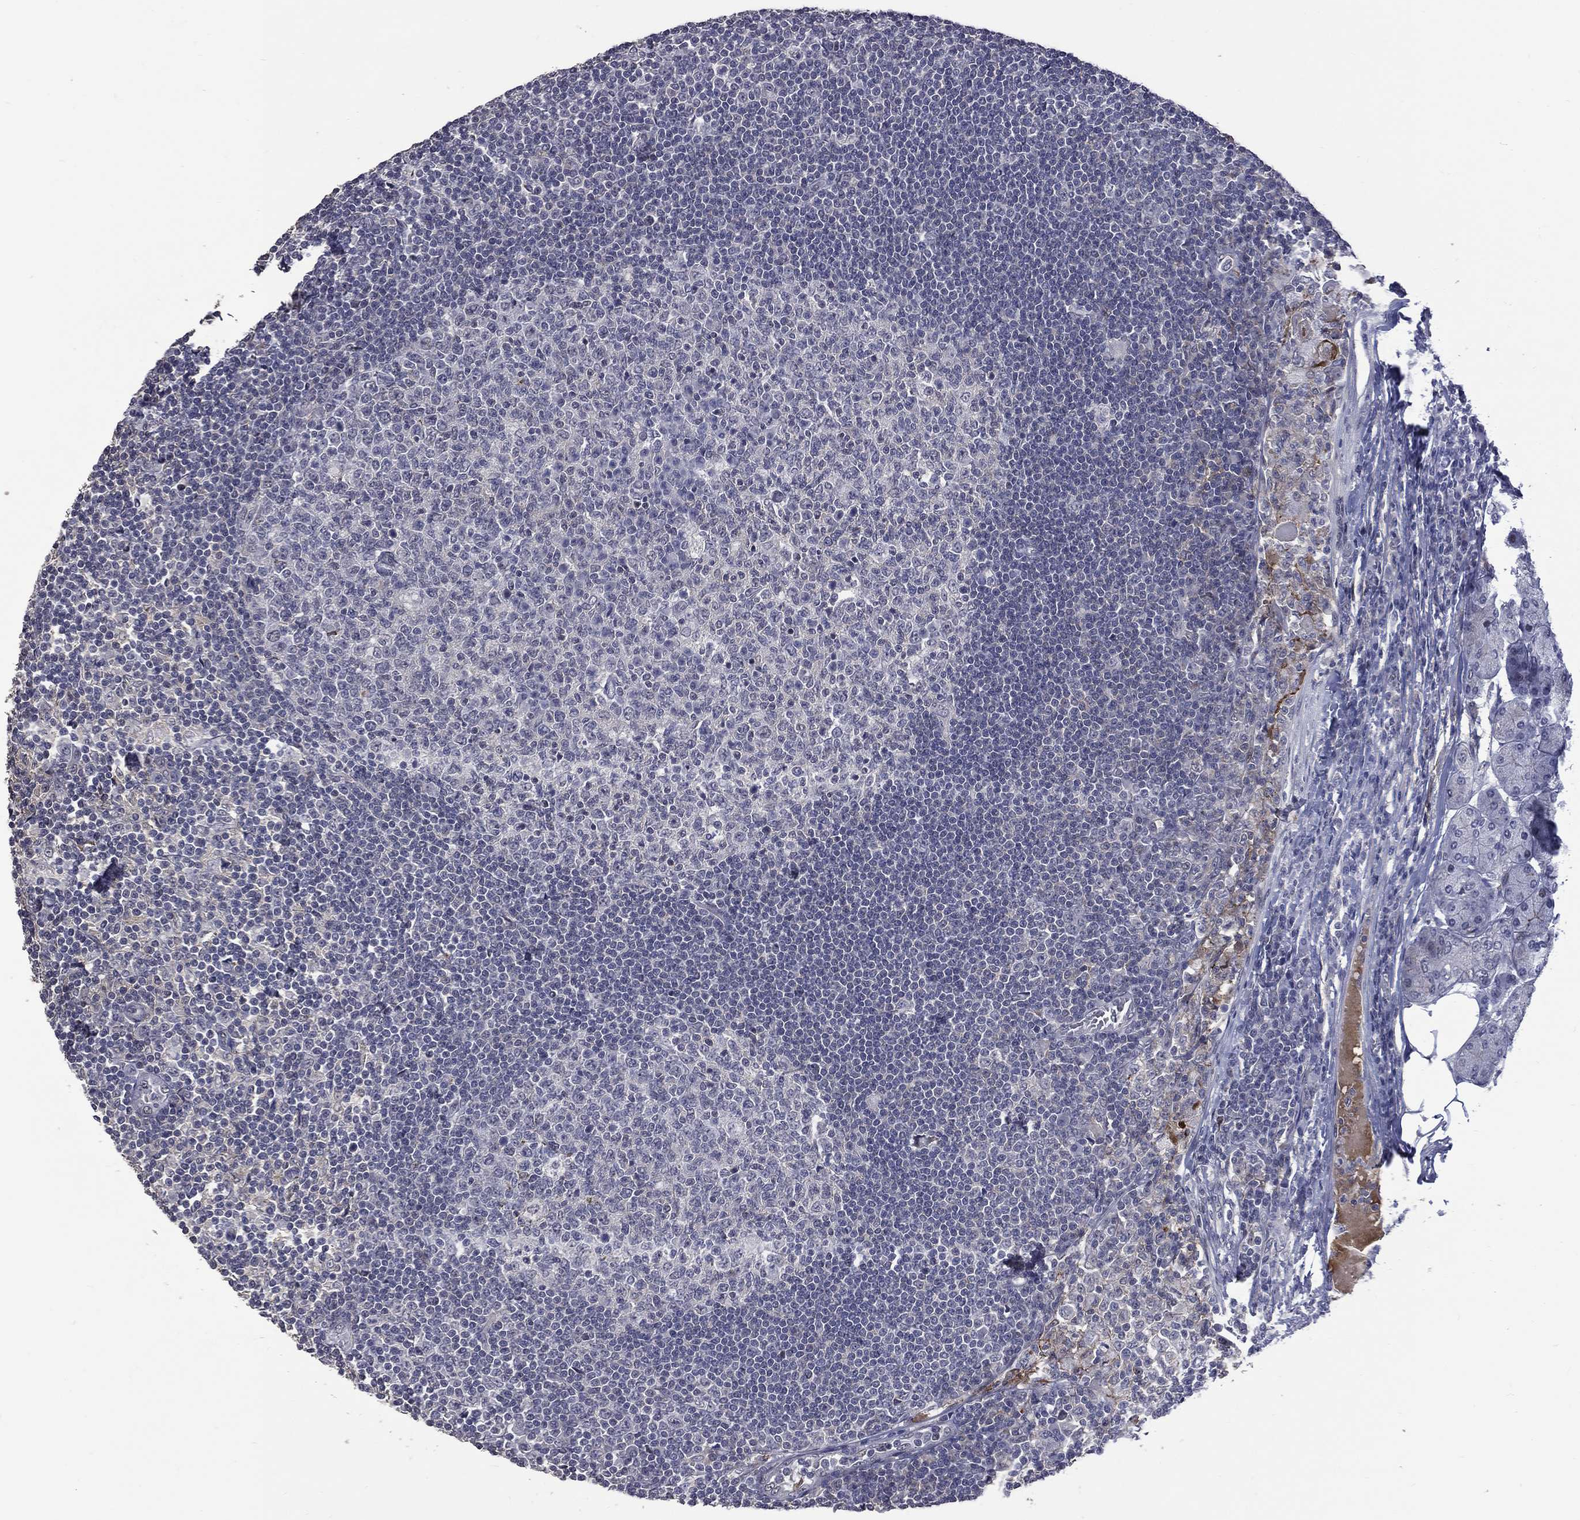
{"staining": {"intensity": "negative", "quantity": "none", "location": "none"}, "tissue": "lymph node", "cell_type": "Germinal center cells", "image_type": "normal", "snomed": [{"axis": "morphology", "description": "Normal tissue, NOS"}, {"axis": "topography", "description": "Lymph node"}, {"axis": "topography", "description": "Salivary gland"}], "caption": "This micrograph is of unremarkable lymph node stained with immunohistochemistry (IHC) to label a protein in brown with the nuclei are counter-stained blue. There is no positivity in germinal center cells.", "gene": "FGG", "patient": {"sex": "male", "age": 83}}